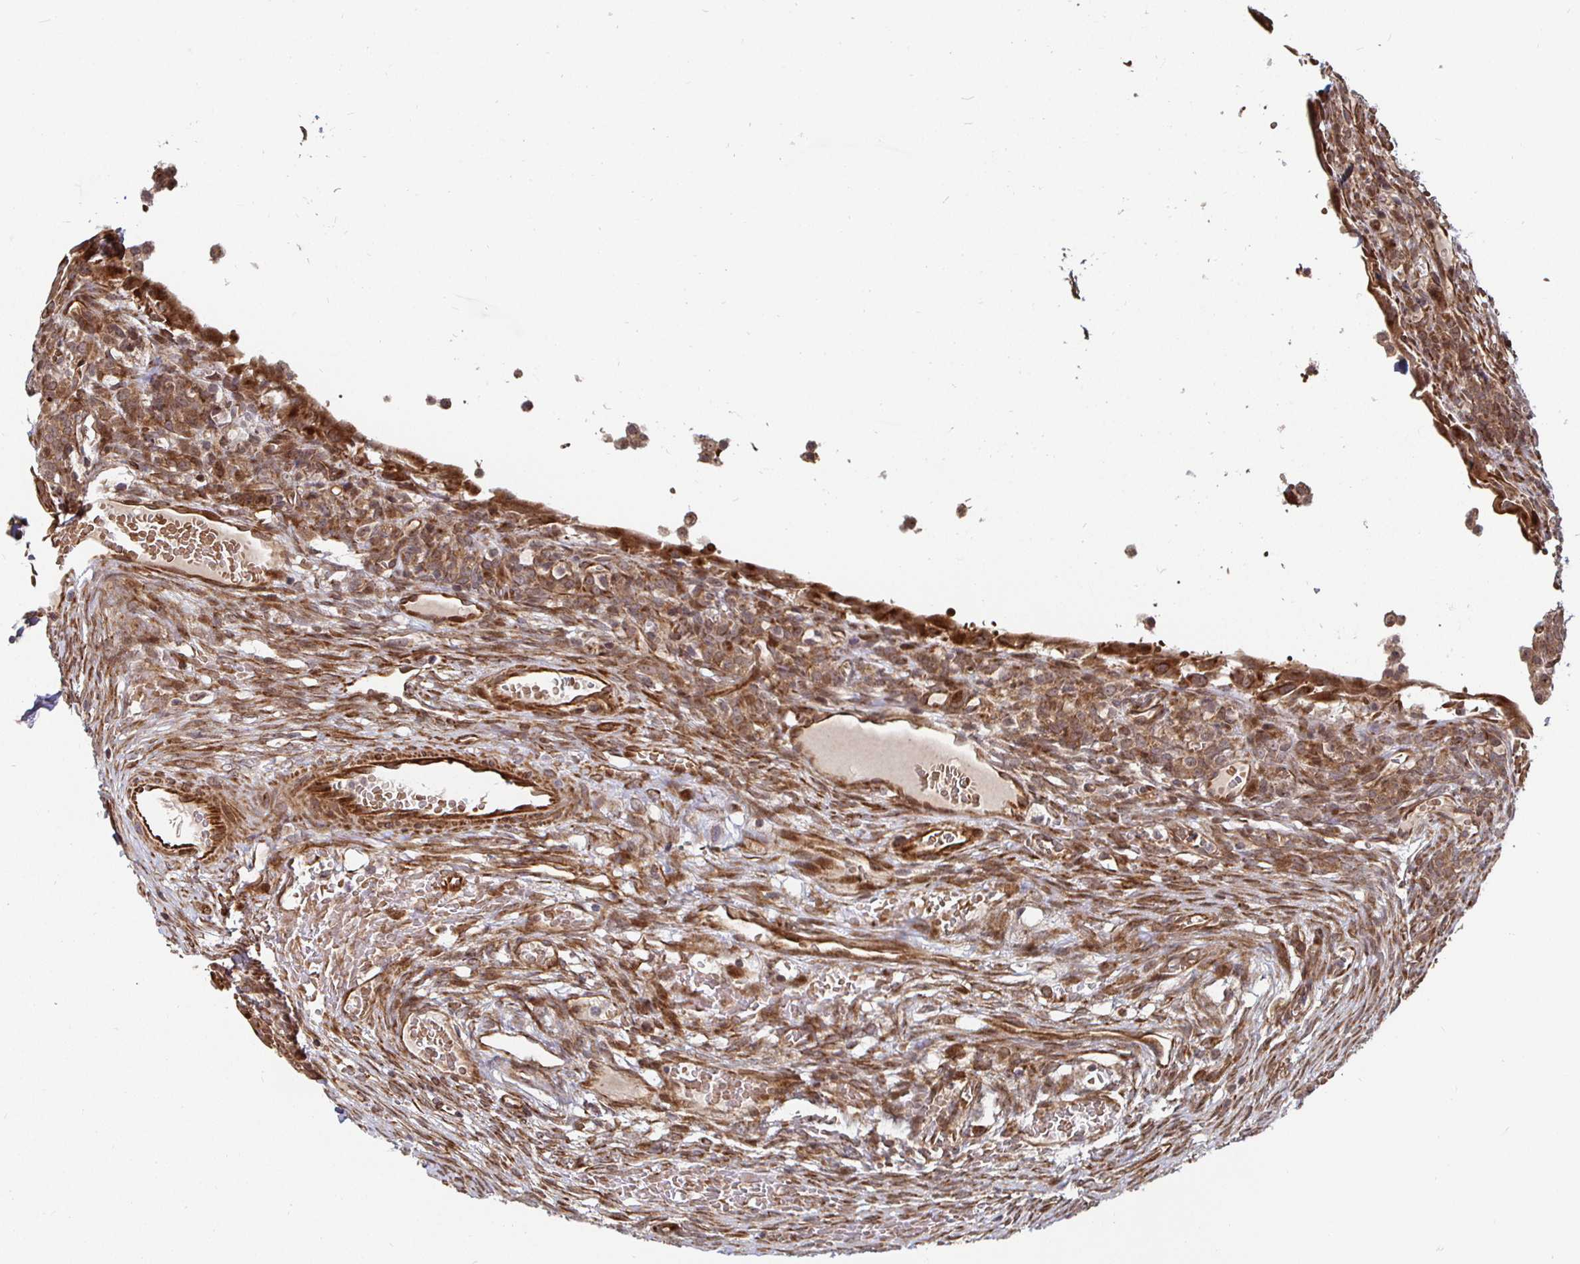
{"staining": {"intensity": "moderate", "quantity": "25%-75%", "location": "cytoplasmic/membranous"}, "tissue": "ovary", "cell_type": "Ovarian stroma cells", "image_type": "normal", "snomed": [{"axis": "morphology", "description": "Normal tissue, NOS"}, {"axis": "topography", "description": "Ovary"}], "caption": "Moderate cytoplasmic/membranous staining is present in about 25%-75% of ovarian stroma cells in unremarkable ovary. (Brightfield microscopy of DAB IHC at high magnification).", "gene": "TBKBP1", "patient": {"sex": "female", "age": 34}}